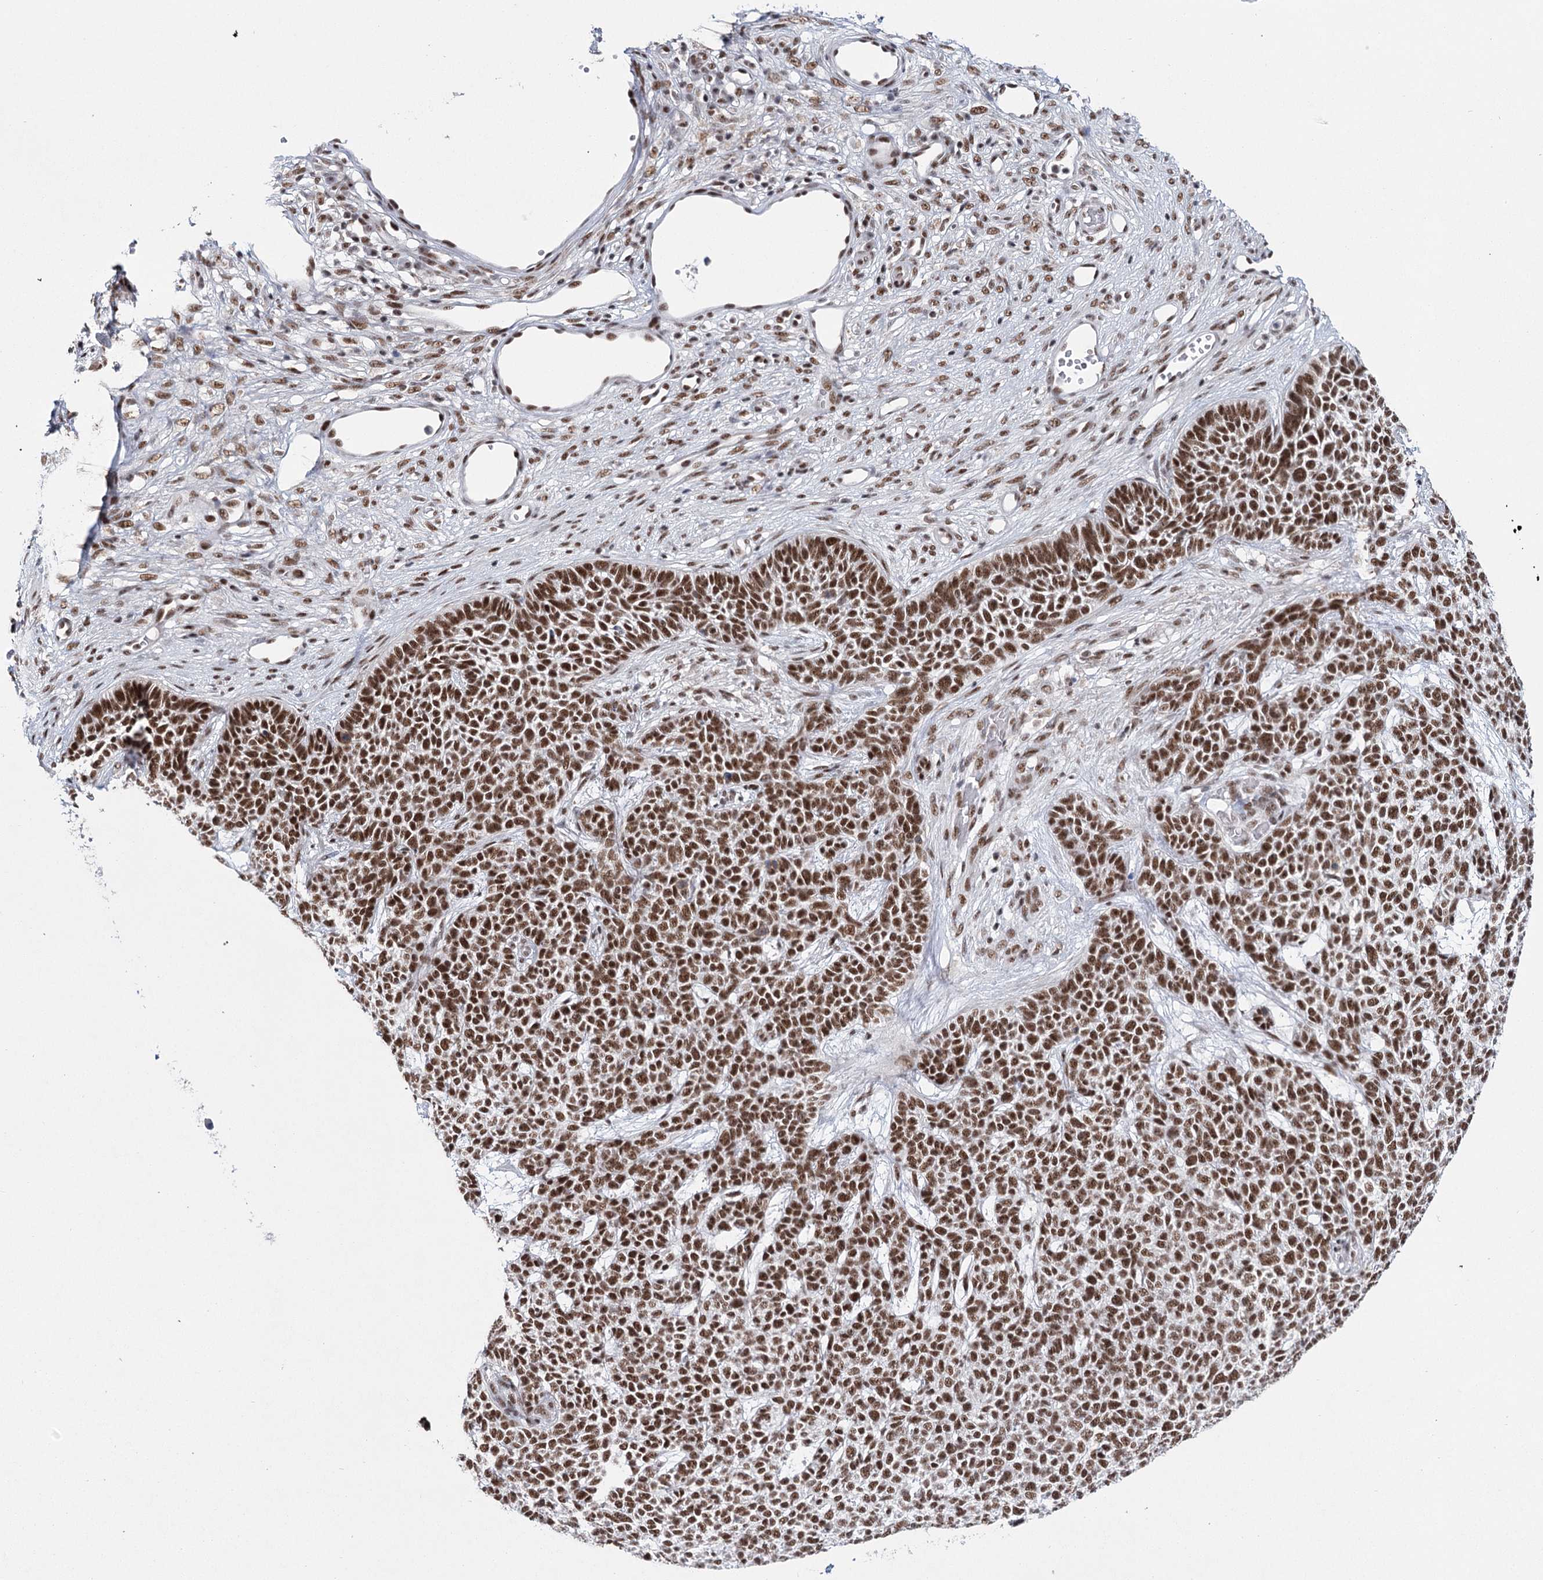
{"staining": {"intensity": "strong", "quantity": ">75%", "location": "nuclear"}, "tissue": "skin cancer", "cell_type": "Tumor cells", "image_type": "cancer", "snomed": [{"axis": "morphology", "description": "Basal cell carcinoma"}, {"axis": "topography", "description": "Skin"}], "caption": "Tumor cells exhibit high levels of strong nuclear staining in about >75% of cells in human skin cancer. The staining was performed using DAB to visualize the protein expression in brown, while the nuclei were stained in blue with hematoxylin (Magnification: 20x).", "gene": "SCAF8", "patient": {"sex": "female", "age": 84}}